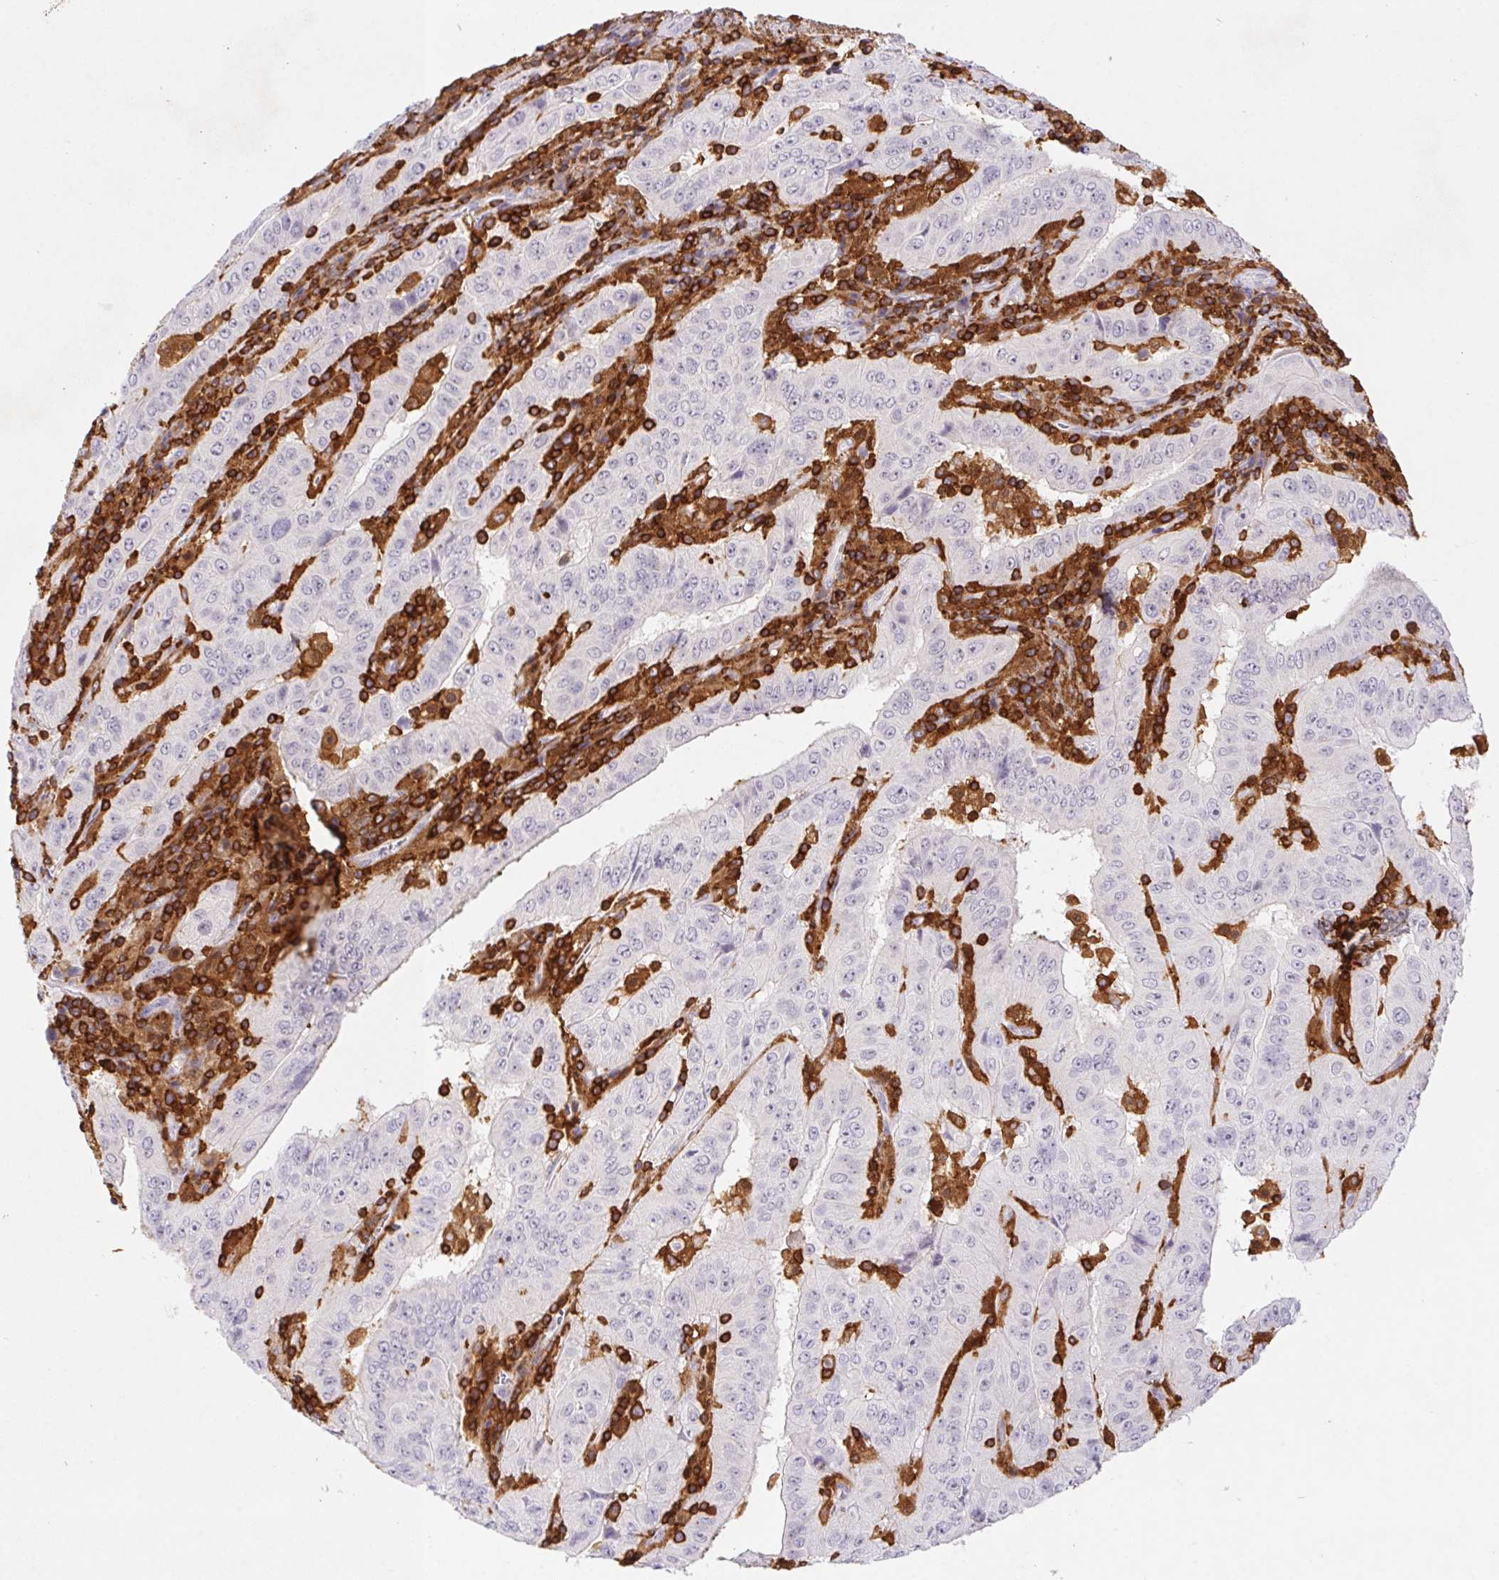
{"staining": {"intensity": "negative", "quantity": "none", "location": "none"}, "tissue": "pancreatic cancer", "cell_type": "Tumor cells", "image_type": "cancer", "snomed": [{"axis": "morphology", "description": "Adenocarcinoma, NOS"}, {"axis": "topography", "description": "Pancreas"}], "caption": "This is an immunohistochemistry (IHC) micrograph of human pancreatic adenocarcinoma. There is no staining in tumor cells.", "gene": "APBB1IP", "patient": {"sex": "male", "age": 63}}